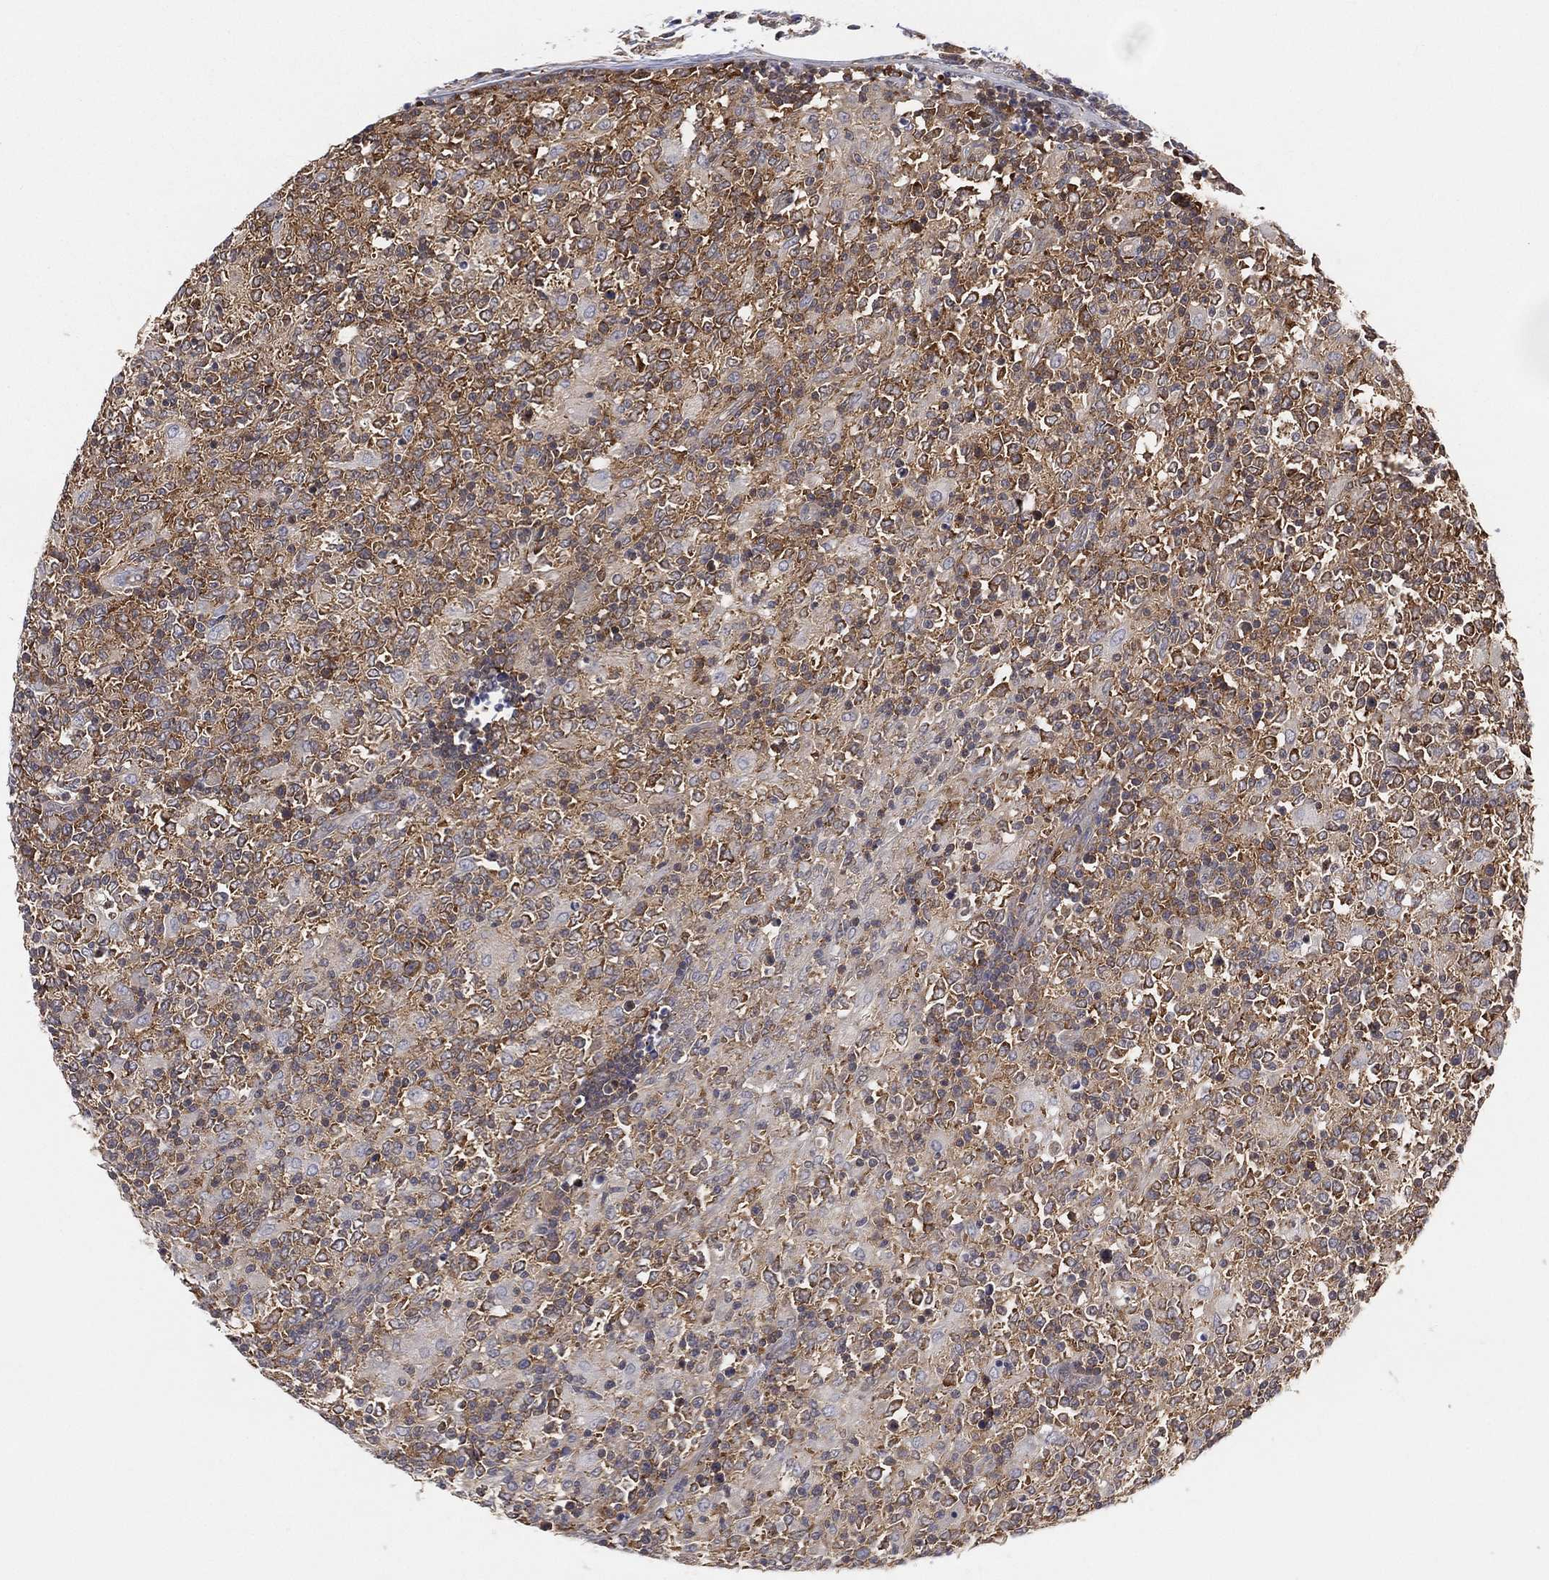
{"staining": {"intensity": "moderate", "quantity": ">75%", "location": "cytoplasmic/membranous"}, "tissue": "lymphoma", "cell_type": "Tumor cells", "image_type": "cancer", "snomed": [{"axis": "morphology", "description": "Malignant lymphoma, non-Hodgkin's type, High grade"}, {"axis": "topography", "description": "Lymph node"}], "caption": "Immunohistochemical staining of human malignant lymphoma, non-Hodgkin's type (high-grade) displays moderate cytoplasmic/membranous protein staining in about >75% of tumor cells. The protein is stained brown, and the nuclei are stained in blue (DAB IHC with brightfield microscopy, high magnification).", "gene": "TMTC4", "patient": {"sex": "female", "age": 84}}